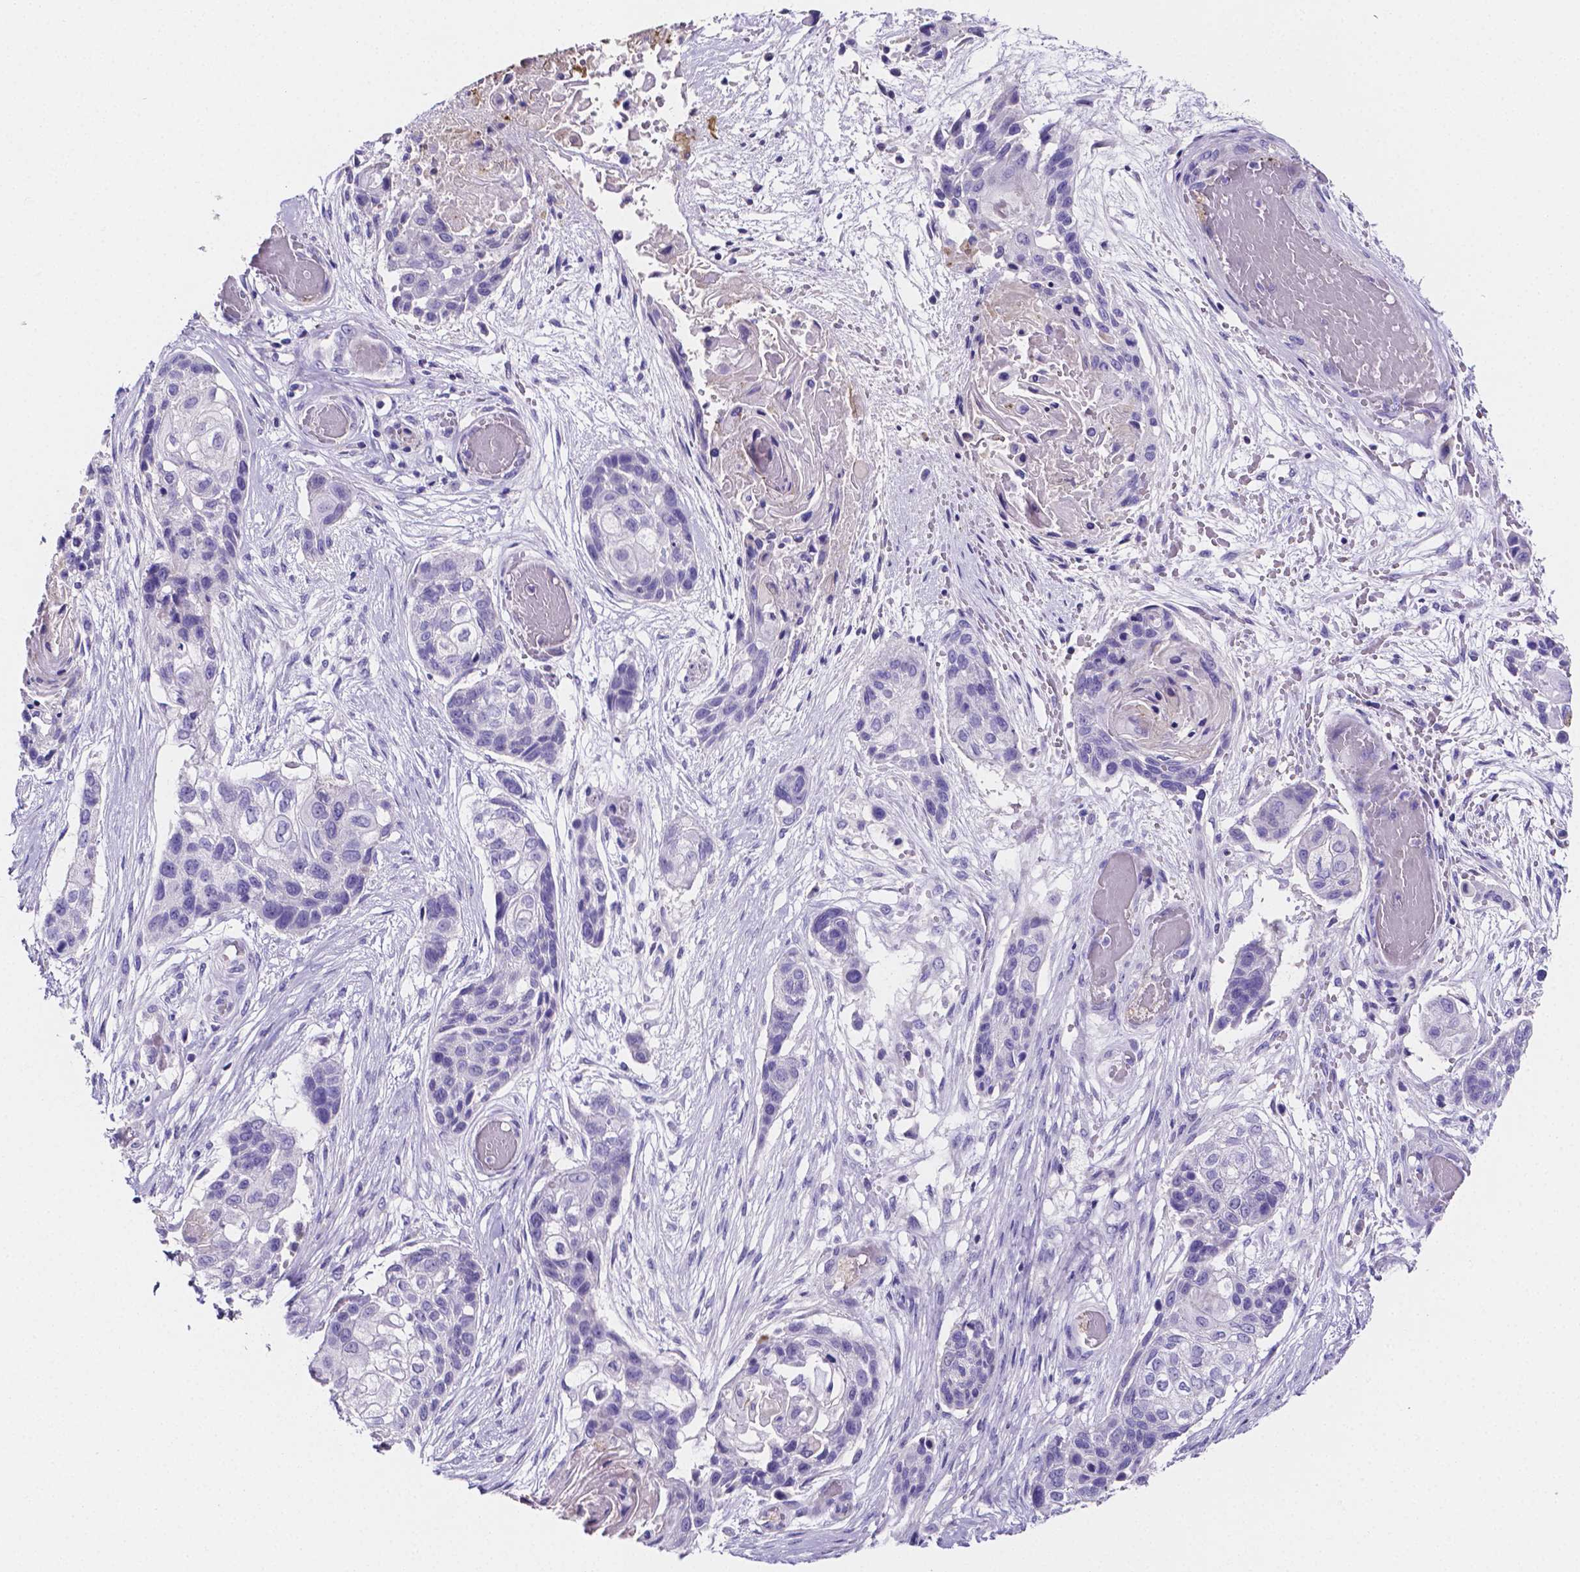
{"staining": {"intensity": "negative", "quantity": "none", "location": "none"}, "tissue": "lung cancer", "cell_type": "Tumor cells", "image_type": "cancer", "snomed": [{"axis": "morphology", "description": "Squamous cell carcinoma, NOS"}, {"axis": "topography", "description": "Lung"}], "caption": "DAB (3,3'-diaminobenzidine) immunohistochemical staining of lung cancer (squamous cell carcinoma) exhibits no significant positivity in tumor cells.", "gene": "NRGN", "patient": {"sex": "male", "age": 69}}